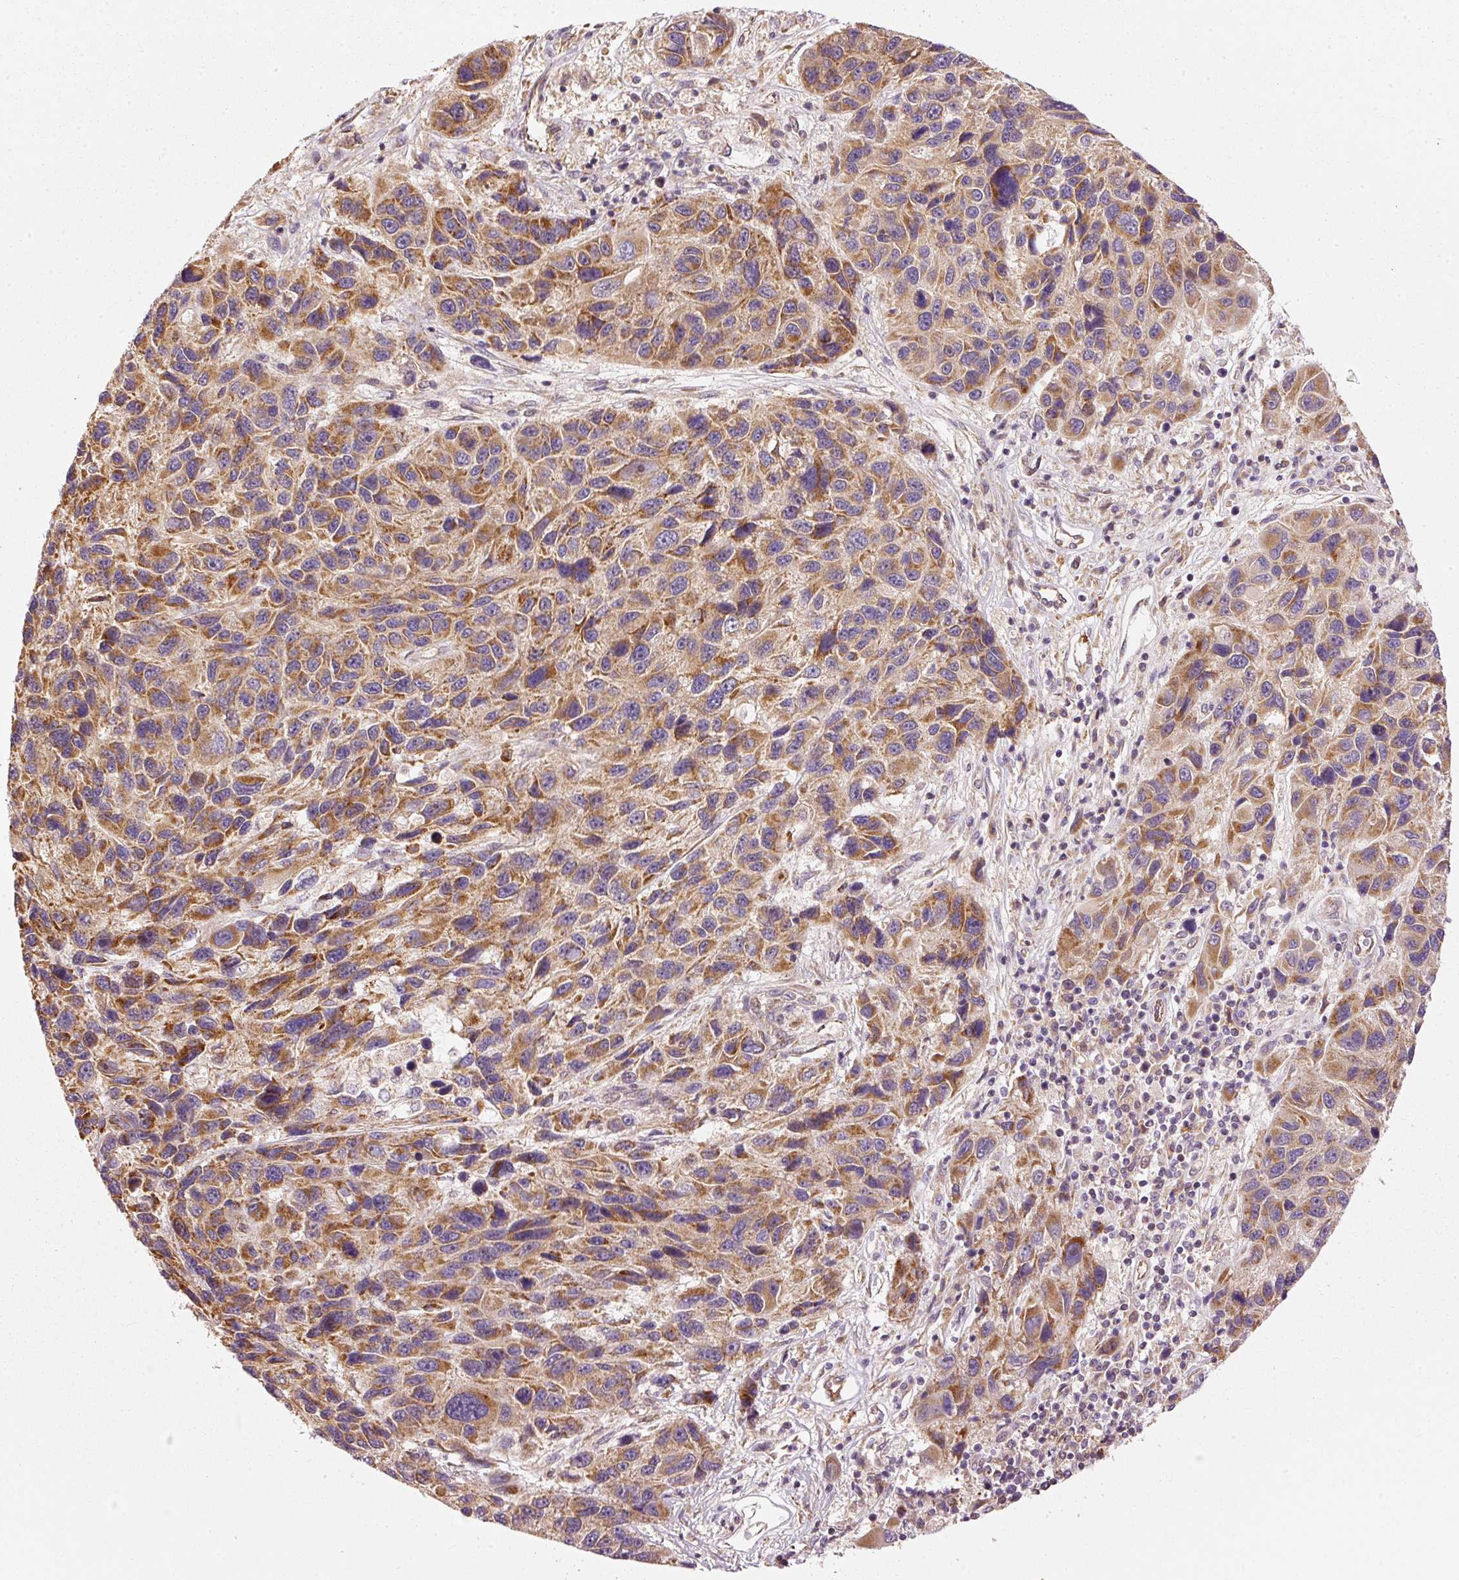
{"staining": {"intensity": "moderate", "quantity": ">75%", "location": "cytoplasmic/membranous"}, "tissue": "melanoma", "cell_type": "Tumor cells", "image_type": "cancer", "snomed": [{"axis": "morphology", "description": "Malignant melanoma, NOS"}, {"axis": "topography", "description": "Skin"}], "caption": "Melanoma was stained to show a protein in brown. There is medium levels of moderate cytoplasmic/membranous staining in about >75% of tumor cells. (DAB = brown stain, brightfield microscopy at high magnification).", "gene": "MTHFD1L", "patient": {"sex": "male", "age": 53}}